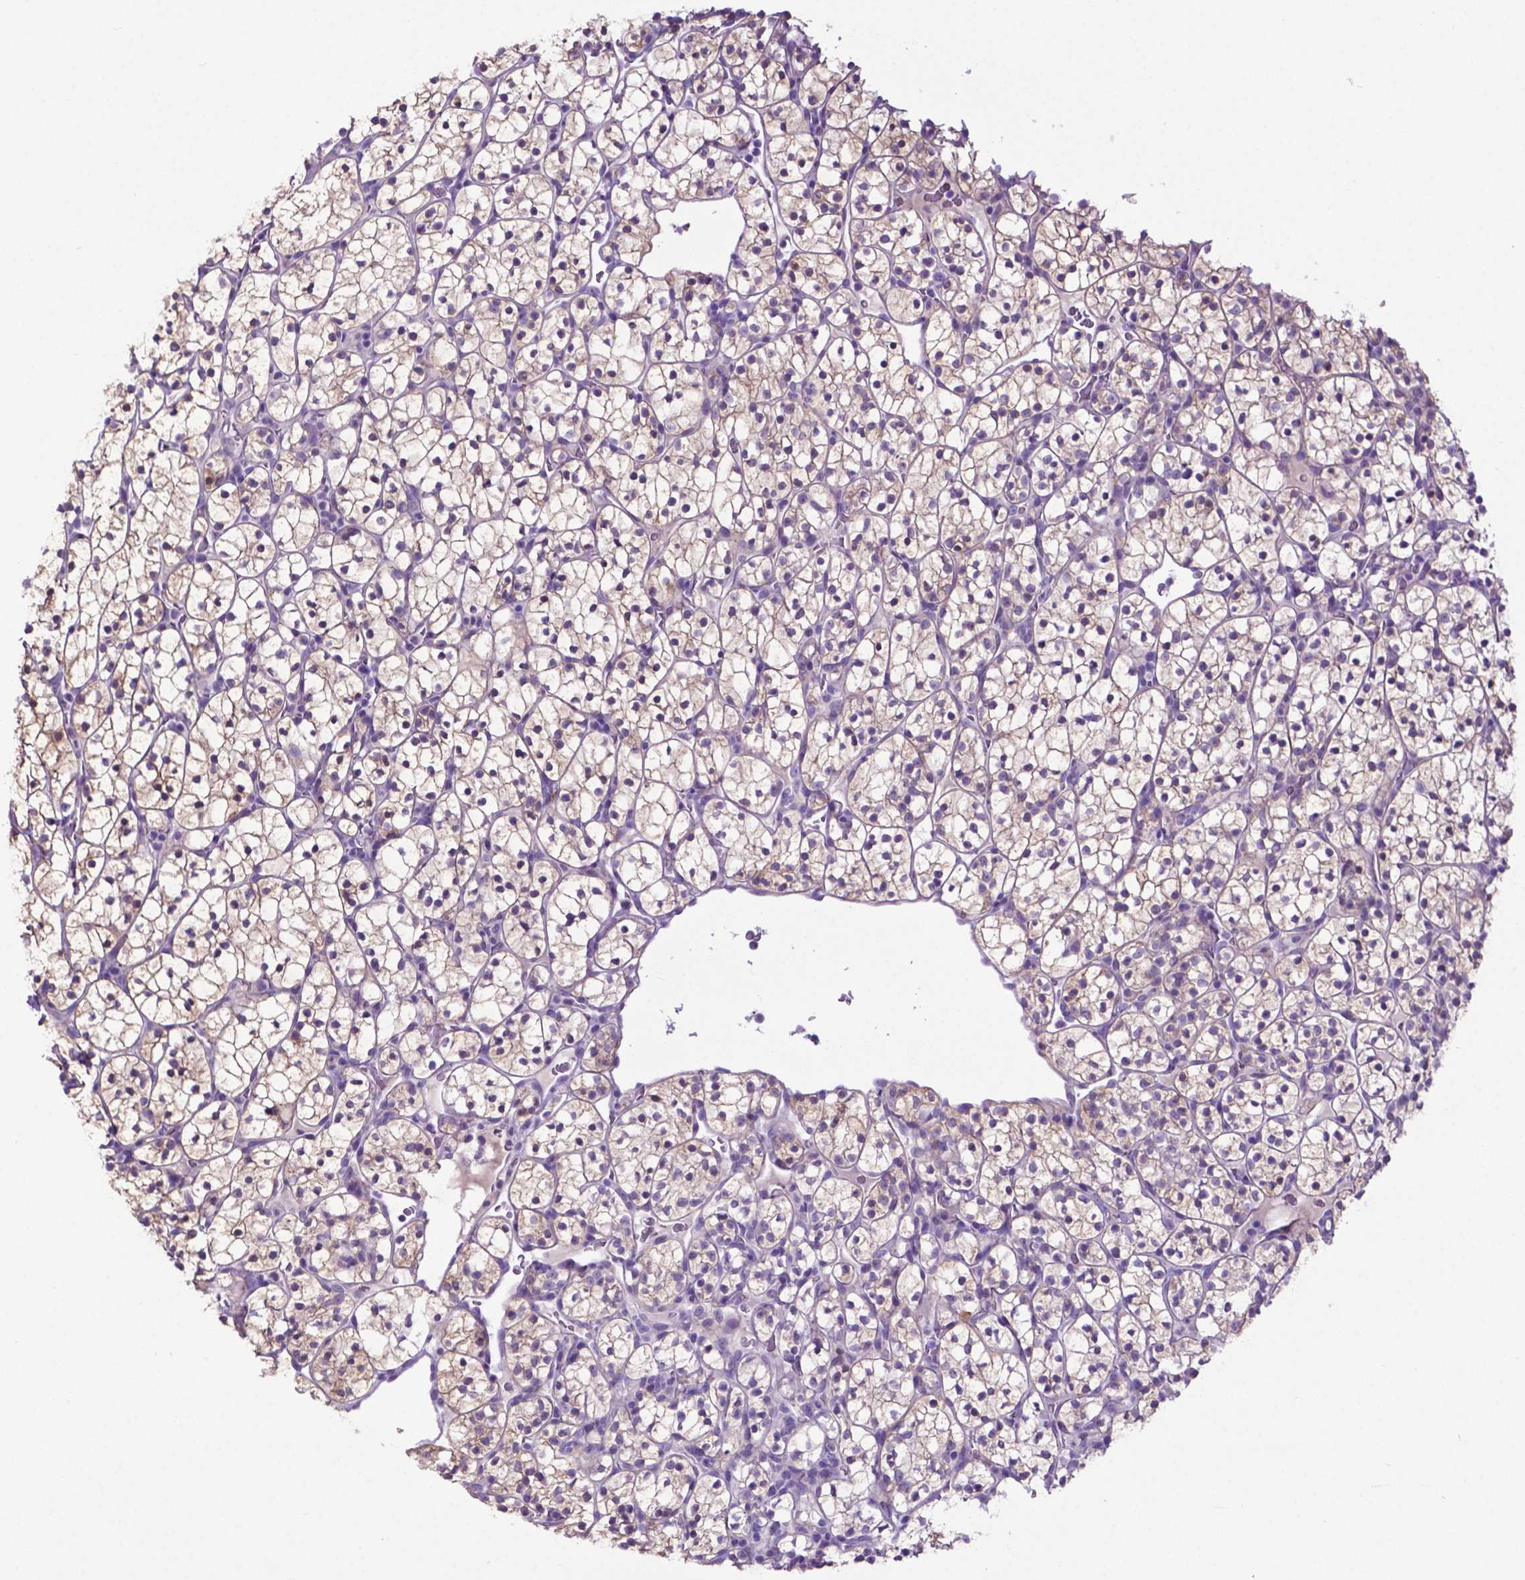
{"staining": {"intensity": "weak", "quantity": "<25%", "location": "cytoplasmic/membranous"}, "tissue": "renal cancer", "cell_type": "Tumor cells", "image_type": "cancer", "snomed": [{"axis": "morphology", "description": "Adenocarcinoma, NOS"}, {"axis": "topography", "description": "Kidney"}], "caption": "Immunohistochemistry of human renal cancer demonstrates no positivity in tumor cells. (Brightfield microscopy of DAB (3,3'-diaminobenzidine) IHC at high magnification).", "gene": "ADRA2B", "patient": {"sex": "female", "age": 89}}